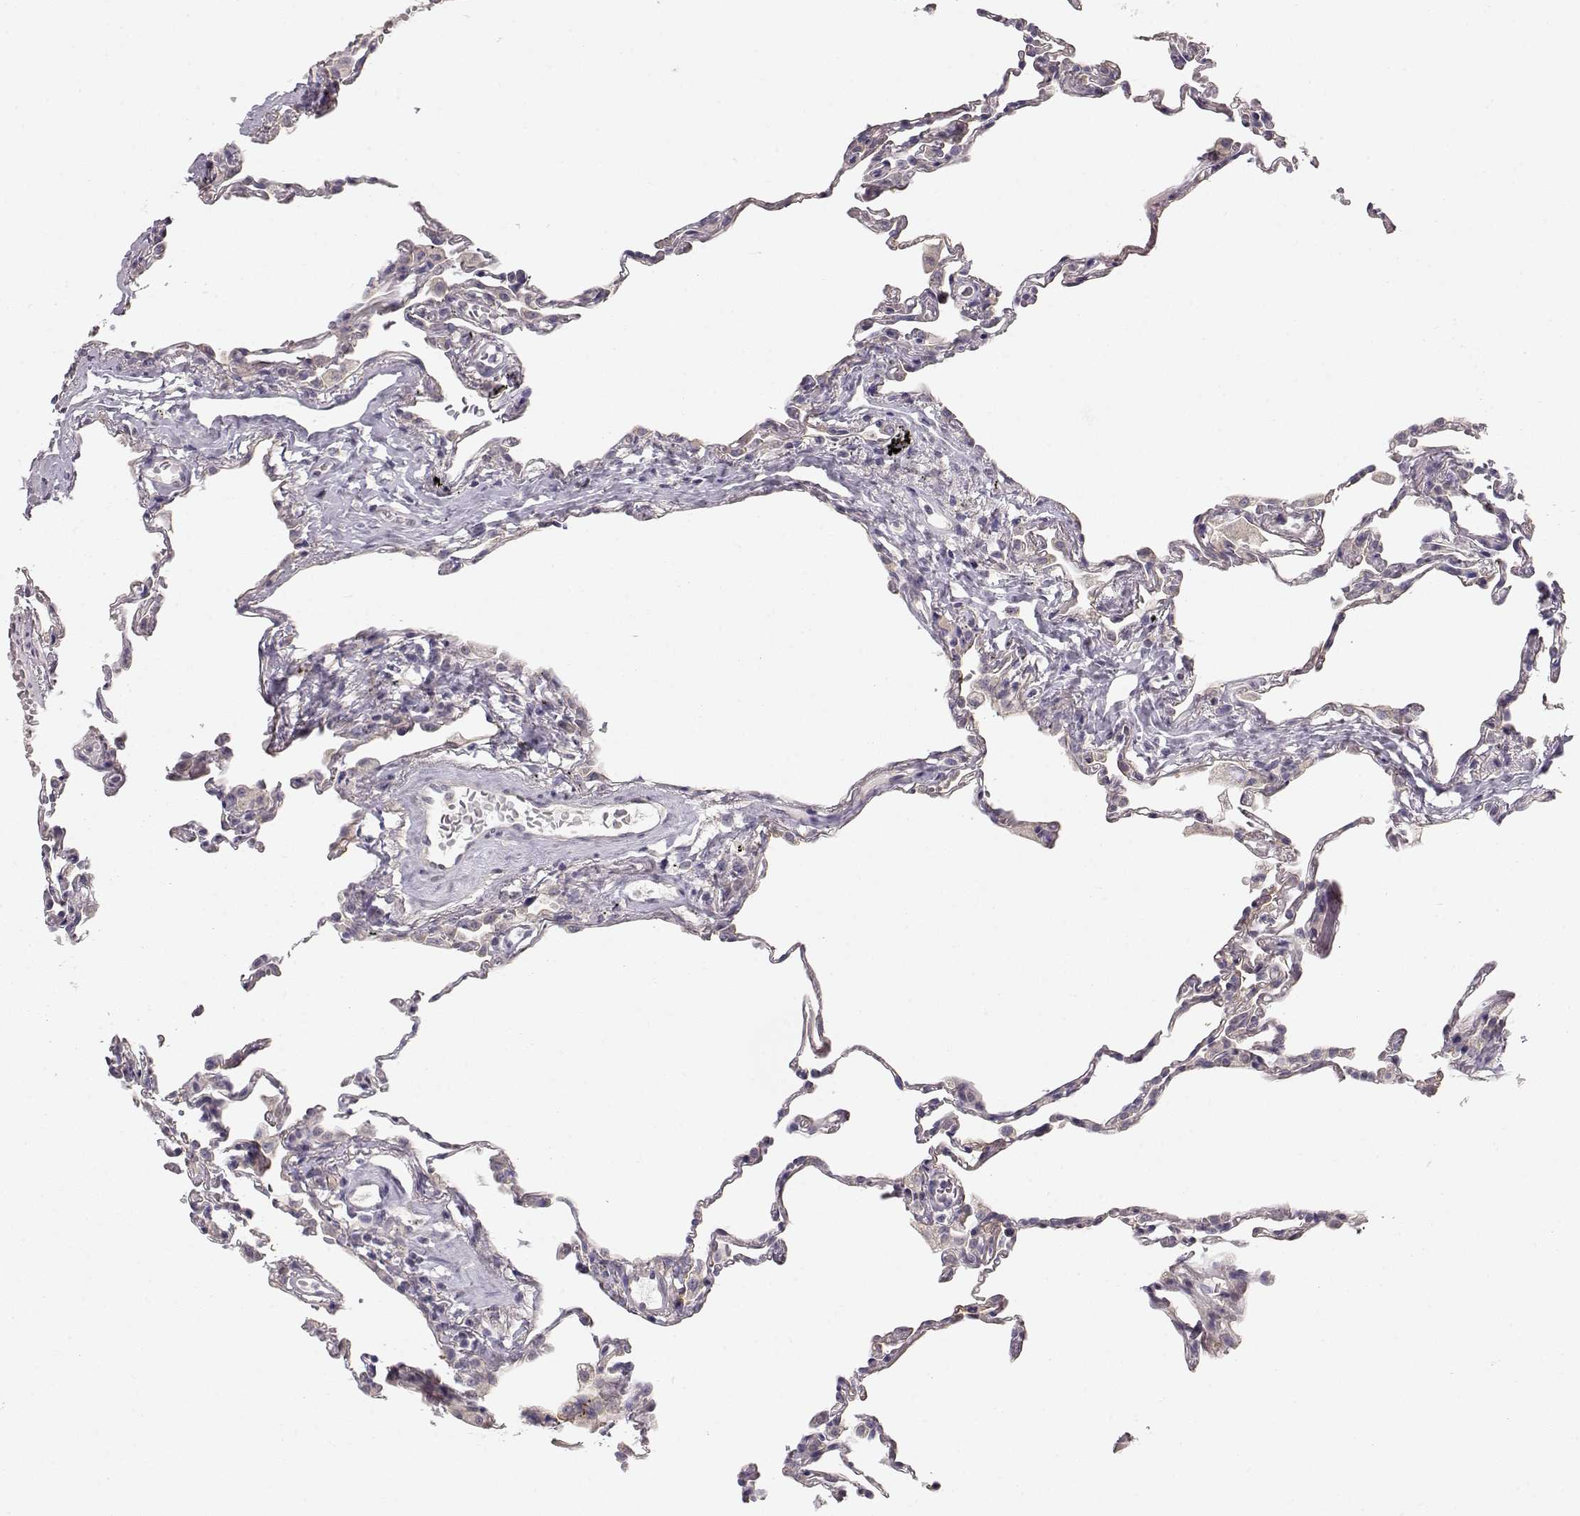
{"staining": {"intensity": "negative", "quantity": "none", "location": "none"}, "tissue": "lung", "cell_type": "Alveolar cells", "image_type": "normal", "snomed": [{"axis": "morphology", "description": "Normal tissue, NOS"}, {"axis": "topography", "description": "Lung"}], "caption": "DAB (3,3'-diaminobenzidine) immunohistochemical staining of unremarkable human lung shows no significant positivity in alveolar cells. (DAB (3,3'-diaminobenzidine) immunohistochemistry visualized using brightfield microscopy, high magnification).", "gene": "ARHGAP8", "patient": {"sex": "female", "age": 57}}